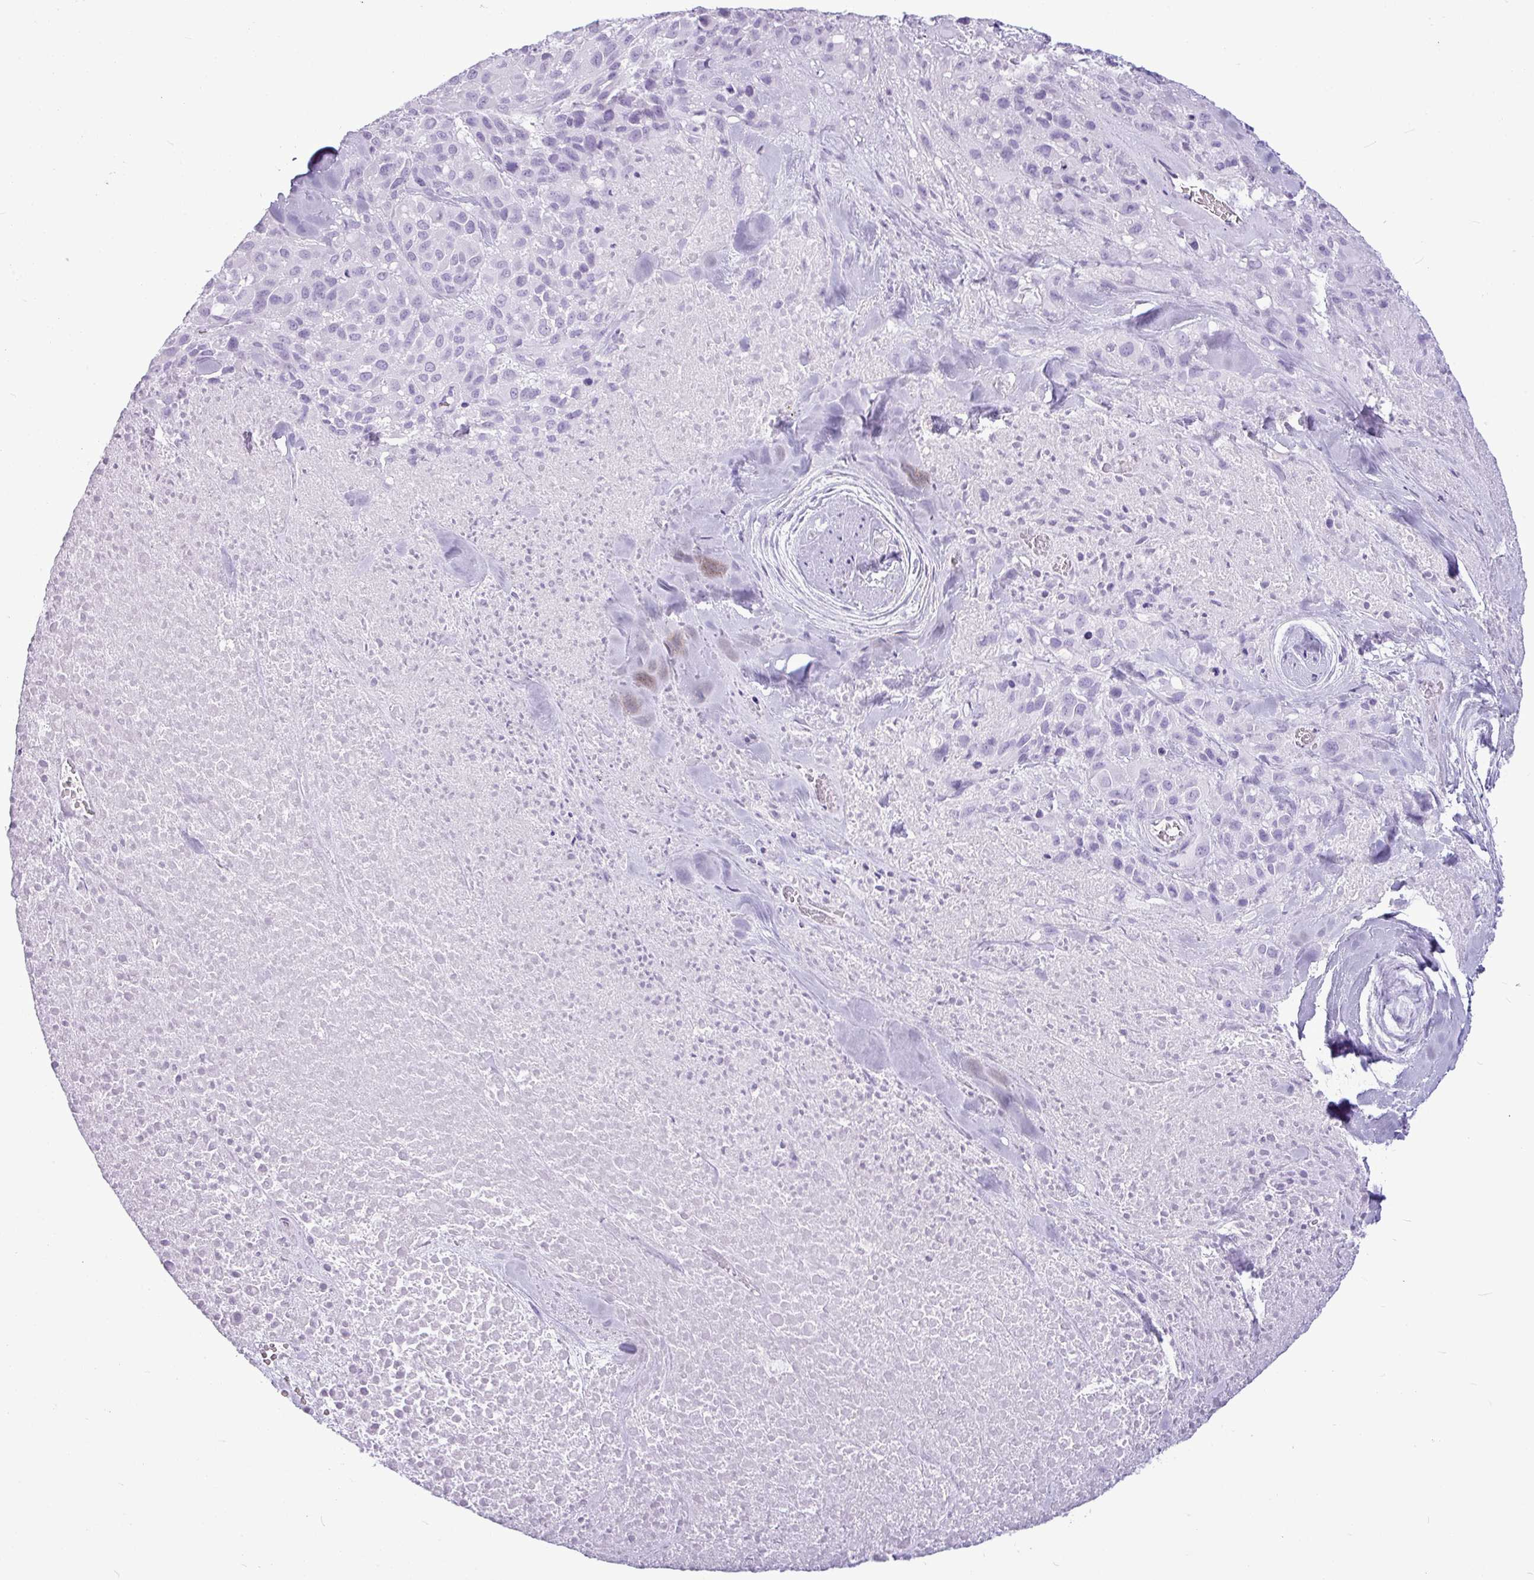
{"staining": {"intensity": "negative", "quantity": "none", "location": "none"}, "tissue": "melanoma", "cell_type": "Tumor cells", "image_type": "cancer", "snomed": [{"axis": "morphology", "description": "Malignant melanoma, Metastatic site"}, {"axis": "topography", "description": "Skin"}], "caption": "Melanoma was stained to show a protein in brown. There is no significant positivity in tumor cells. Brightfield microscopy of immunohistochemistry stained with DAB (brown) and hematoxylin (blue), captured at high magnification.", "gene": "AMY1B", "patient": {"sex": "female", "age": 81}}